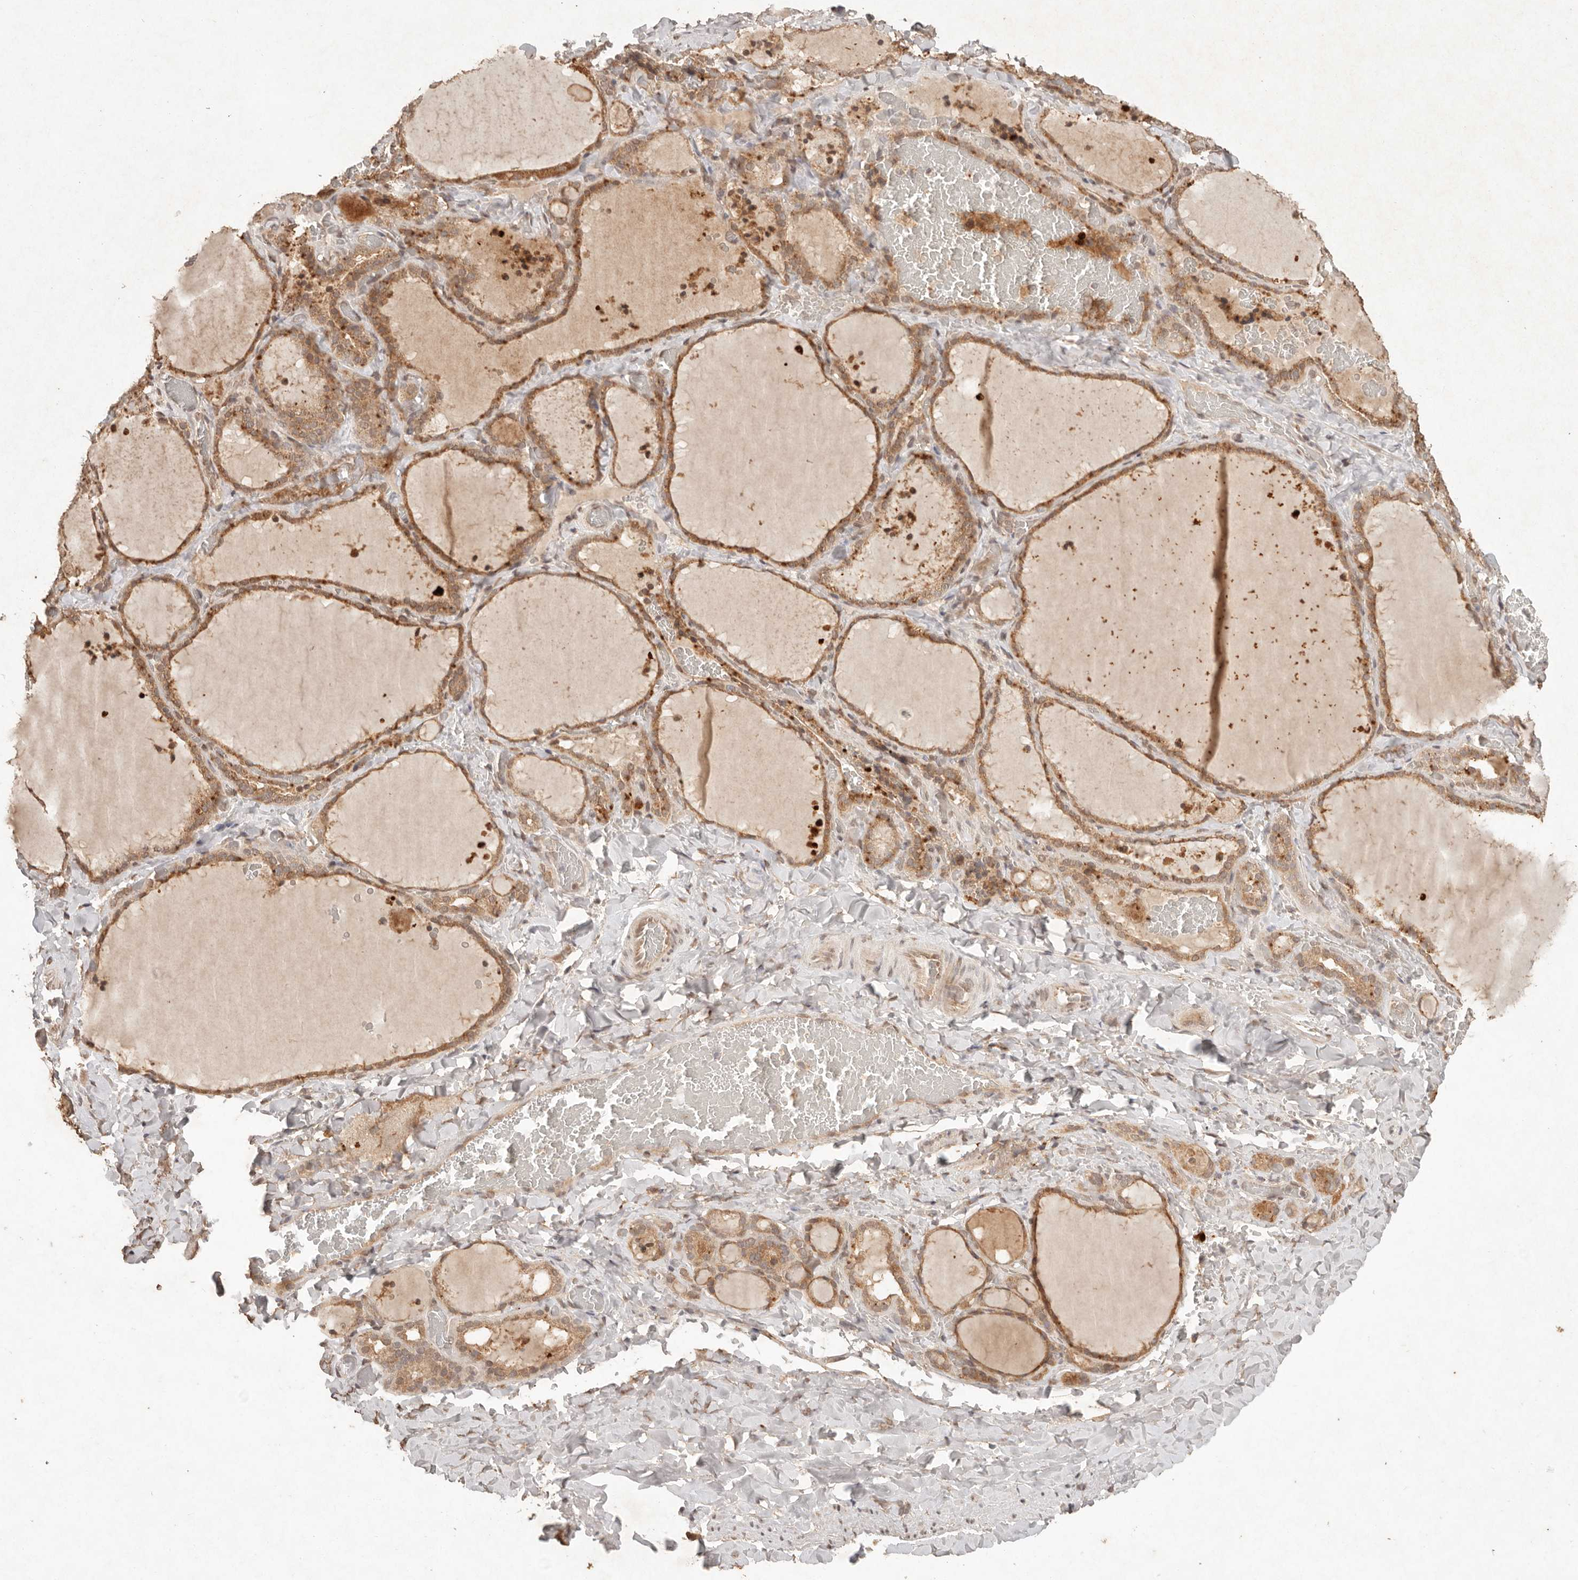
{"staining": {"intensity": "moderate", "quantity": ">75%", "location": "cytoplasmic/membranous"}, "tissue": "thyroid gland", "cell_type": "Glandular cells", "image_type": "normal", "snomed": [{"axis": "morphology", "description": "Normal tissue, NOS"}, {"axis": "topography", "description": "Thyroid gland"}], "caption": "There is medium levels of moderate cytoplasmic/membranous expression in glandular cells of benign thyroid gland, as demonstrated by immunohistochemical staining (brown color).", "gene": "LMO4", "patient": {"sex": "female", "age": 22}}